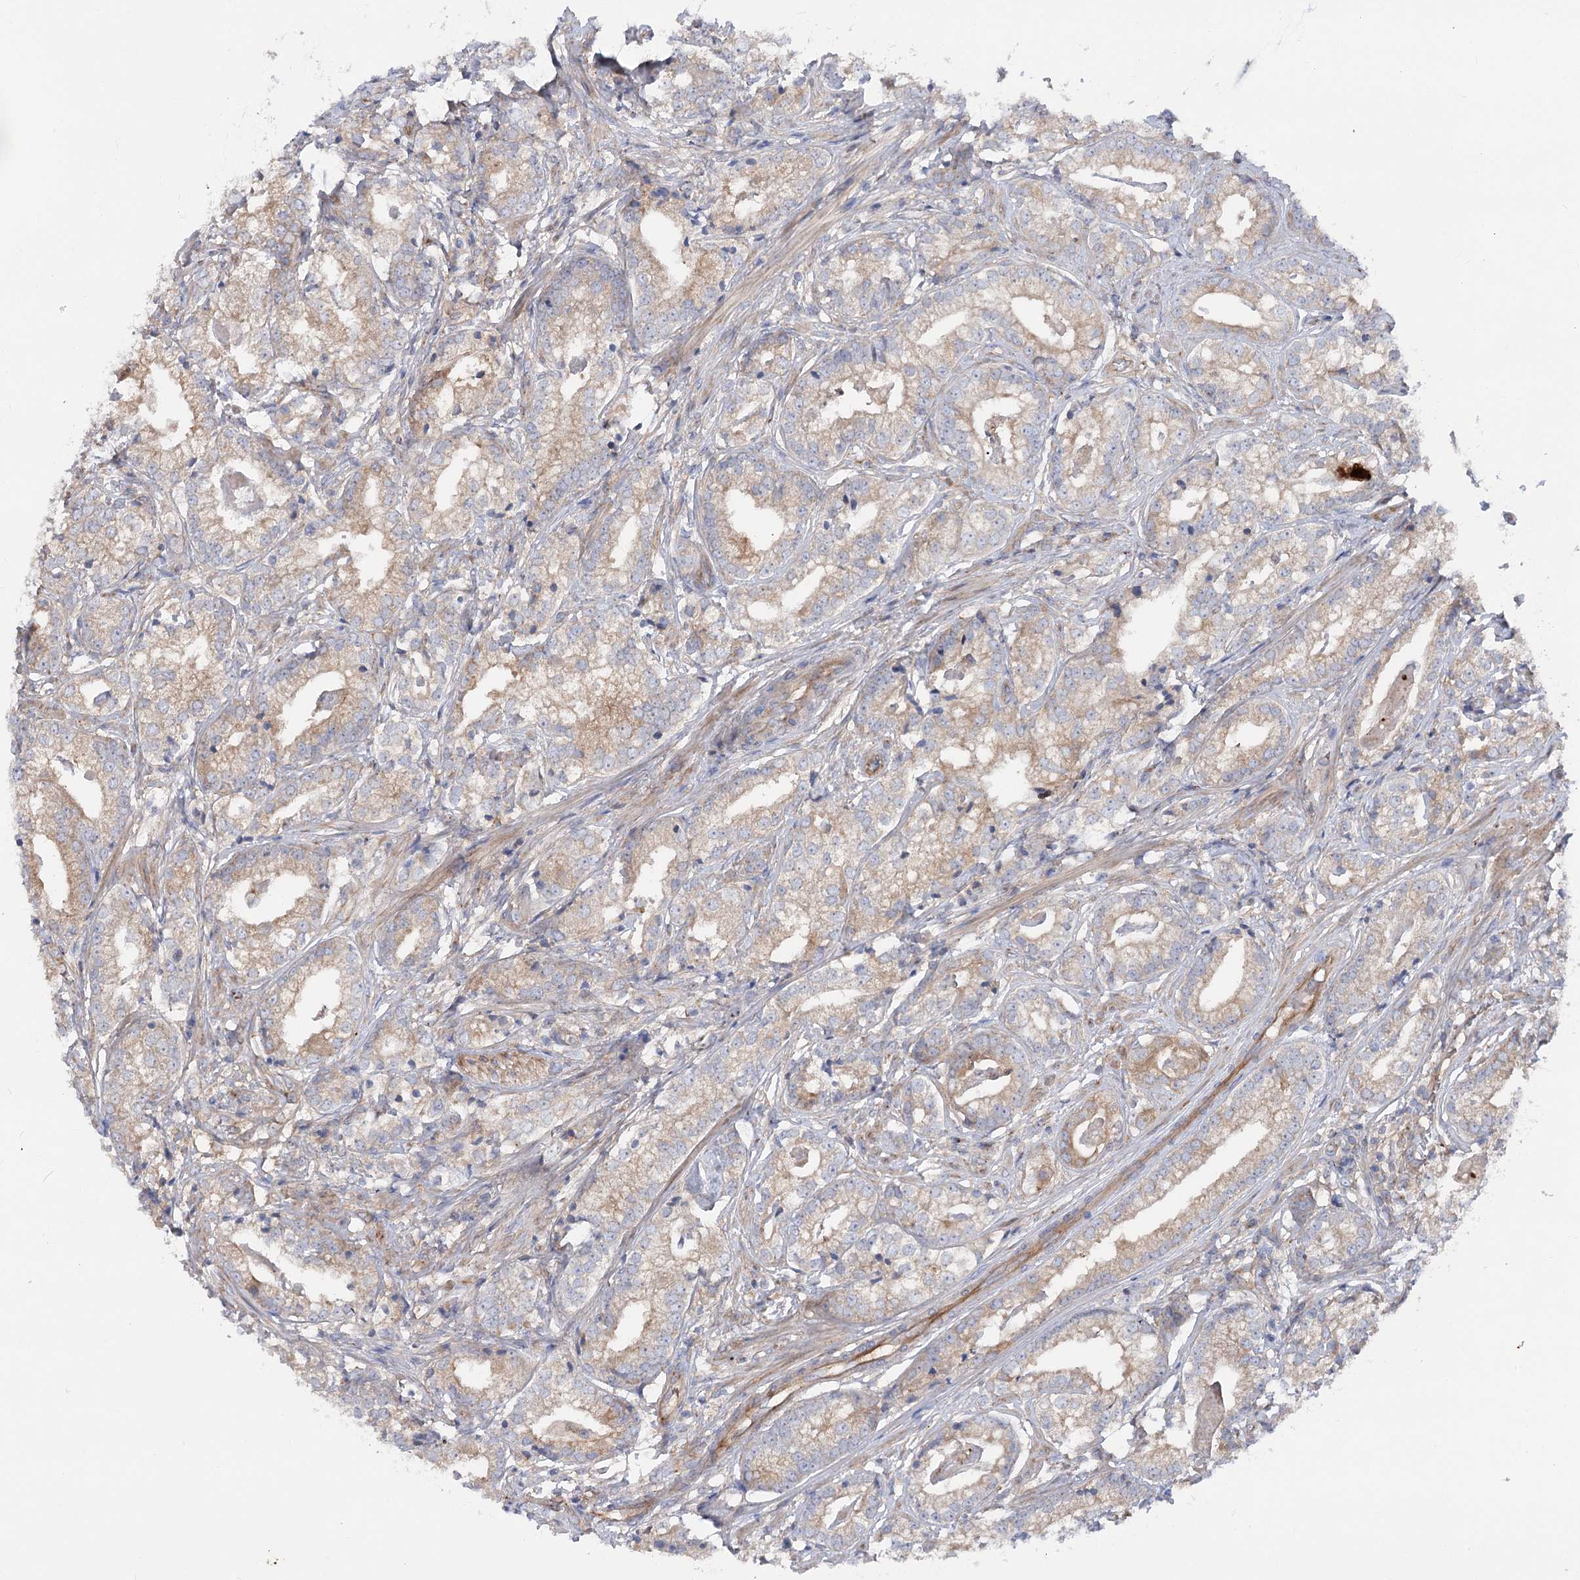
{"staining": {"intensity": "moderate", "quantity": "25%-75%", "location": "cytoplasmic/membranous"}, "tissue": "prostate cancer", "cell_type": "Tumor cells", "image_type": "cancer", "snomed": [{"axis": "morphology", "description": "Adenocarcinoma, High grade"}, {"axis": "topography", "description": "Prostate"}], "caption": "IHC micrograph of neoplastic tissue: human high-grade adenocarcinoma (prostate) stained using IHC exhibits medium levels of moderate protein expression localized specifically in the cytoplasmic/membranous of tumor cells, appearing as a cytoplasmic/membranous brown color.", "gene": "SCN11A", "patient": {"sex": "male", "age": 69}}